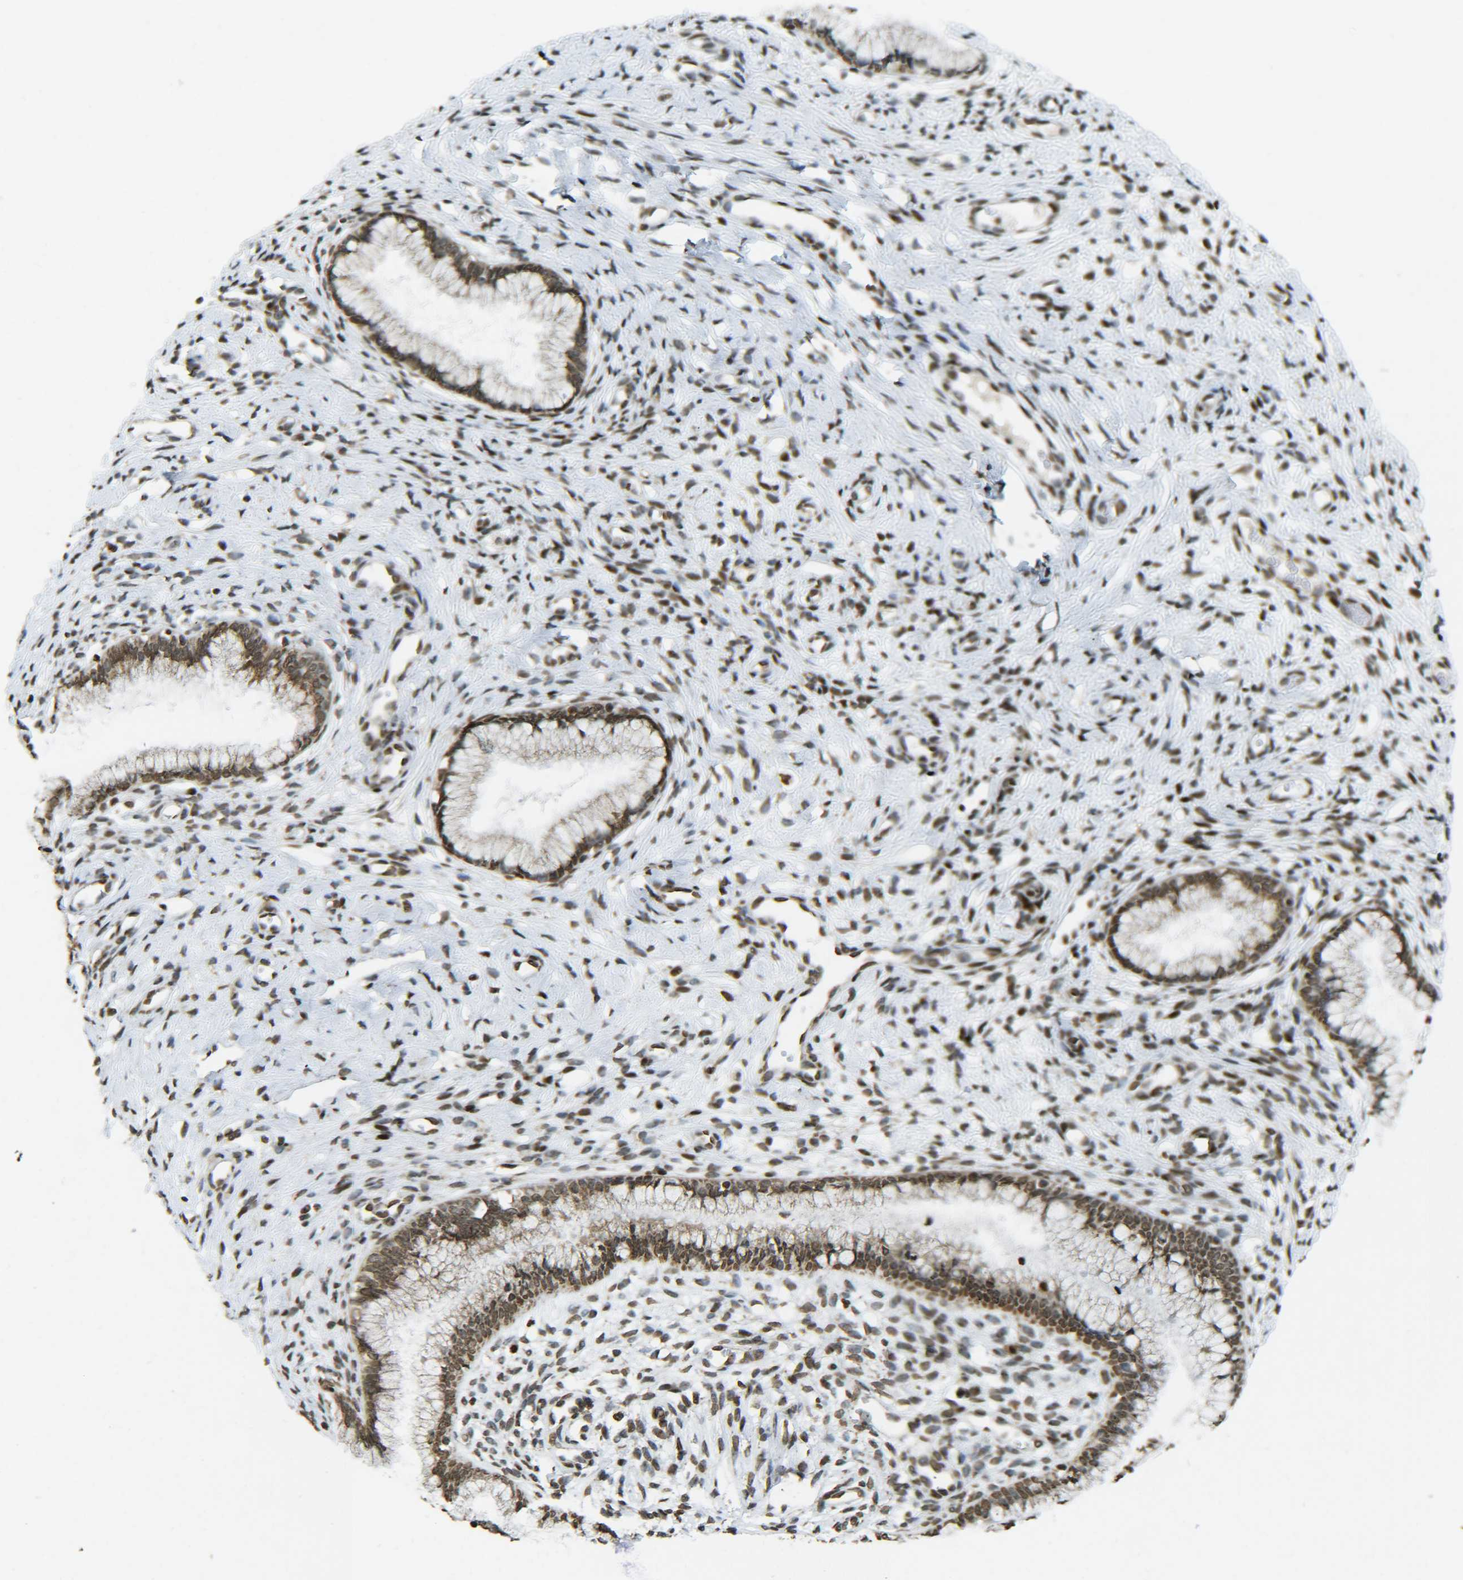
{"staining": {"intensity": "moderate", "quantity": ">75%", "location": "cytoplasmic/membranous,nuclear"}, "tissue": "cervix", "cell_type": "Glandular cells", "image_type": "normal", "snomed": [{"axis": "morphology", "description": "Normal tissue, NOS"}, {"axis": "topography", "description": "Cervix"}], "caption": "A medium amount of moderate cytoplasmic/membranous,nuclear expression is appreciated in approximately >75% of glandular cells in benign cervix.", "gene": "NEUROG2", "patient": {"sex": "female", "age": 65}}